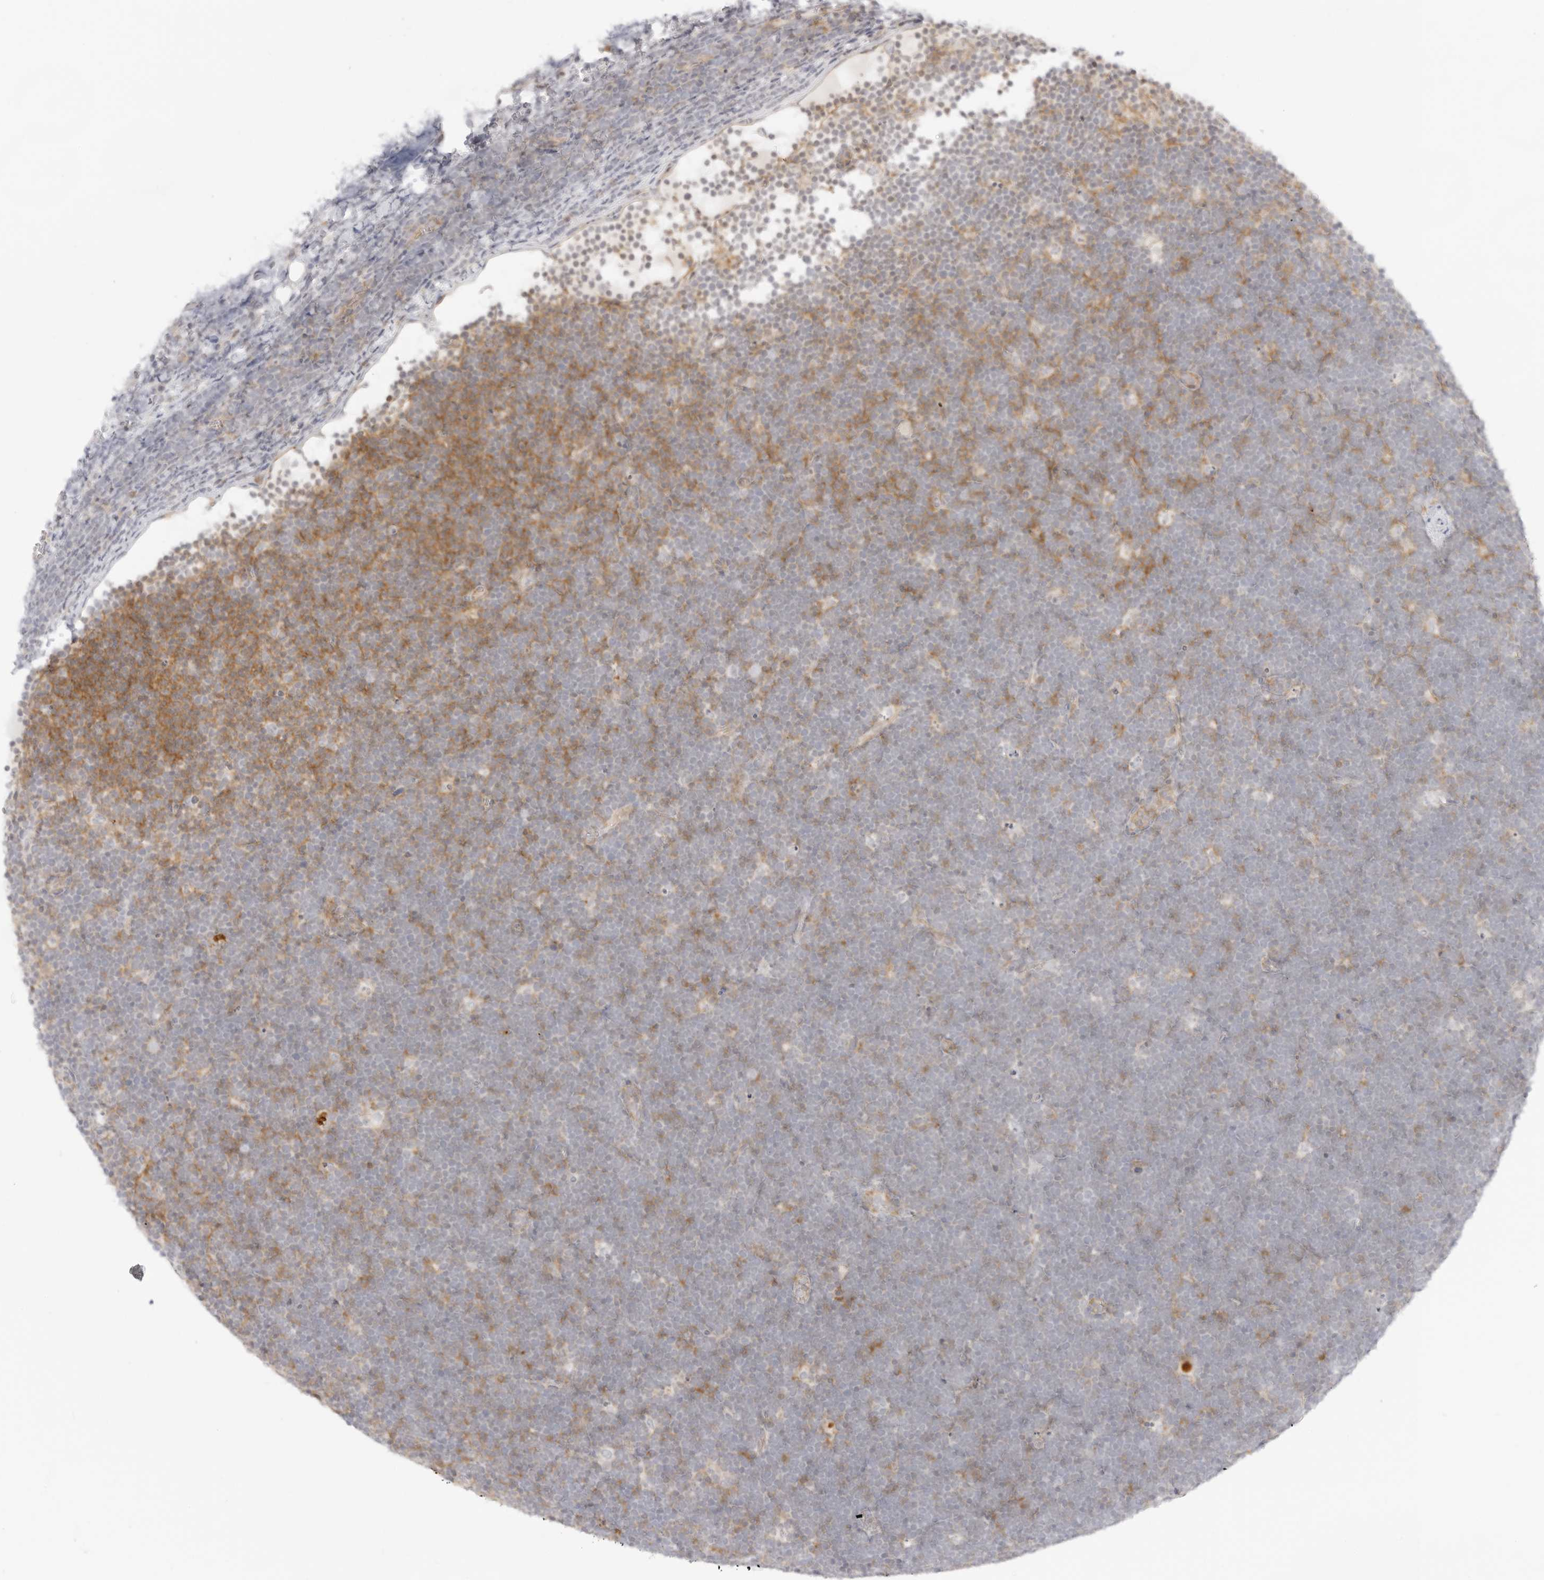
{"staining": {"intensity": "moderate", "quantity": "<25%", "location": "cytoplasmic/membranous"}, "tissue": "lymphoma", "cell_type": "Tumor cells", "image_type": "cancer", "snomed": [{"axis": "morphology", "description": "Malignant lymphoma, non-Hodgkin's type, High grade"}, {"axis": "topography", "description": "Lymph node"}], "caption": "Immunohistochemical staining of lymphoma shows low levels of moderate cytoplasmic/membranous protein positivity in approximately <25% of tumor cells.", "gene": "TNFRSF14", "patient": {"sex": "male", "age": 13}}